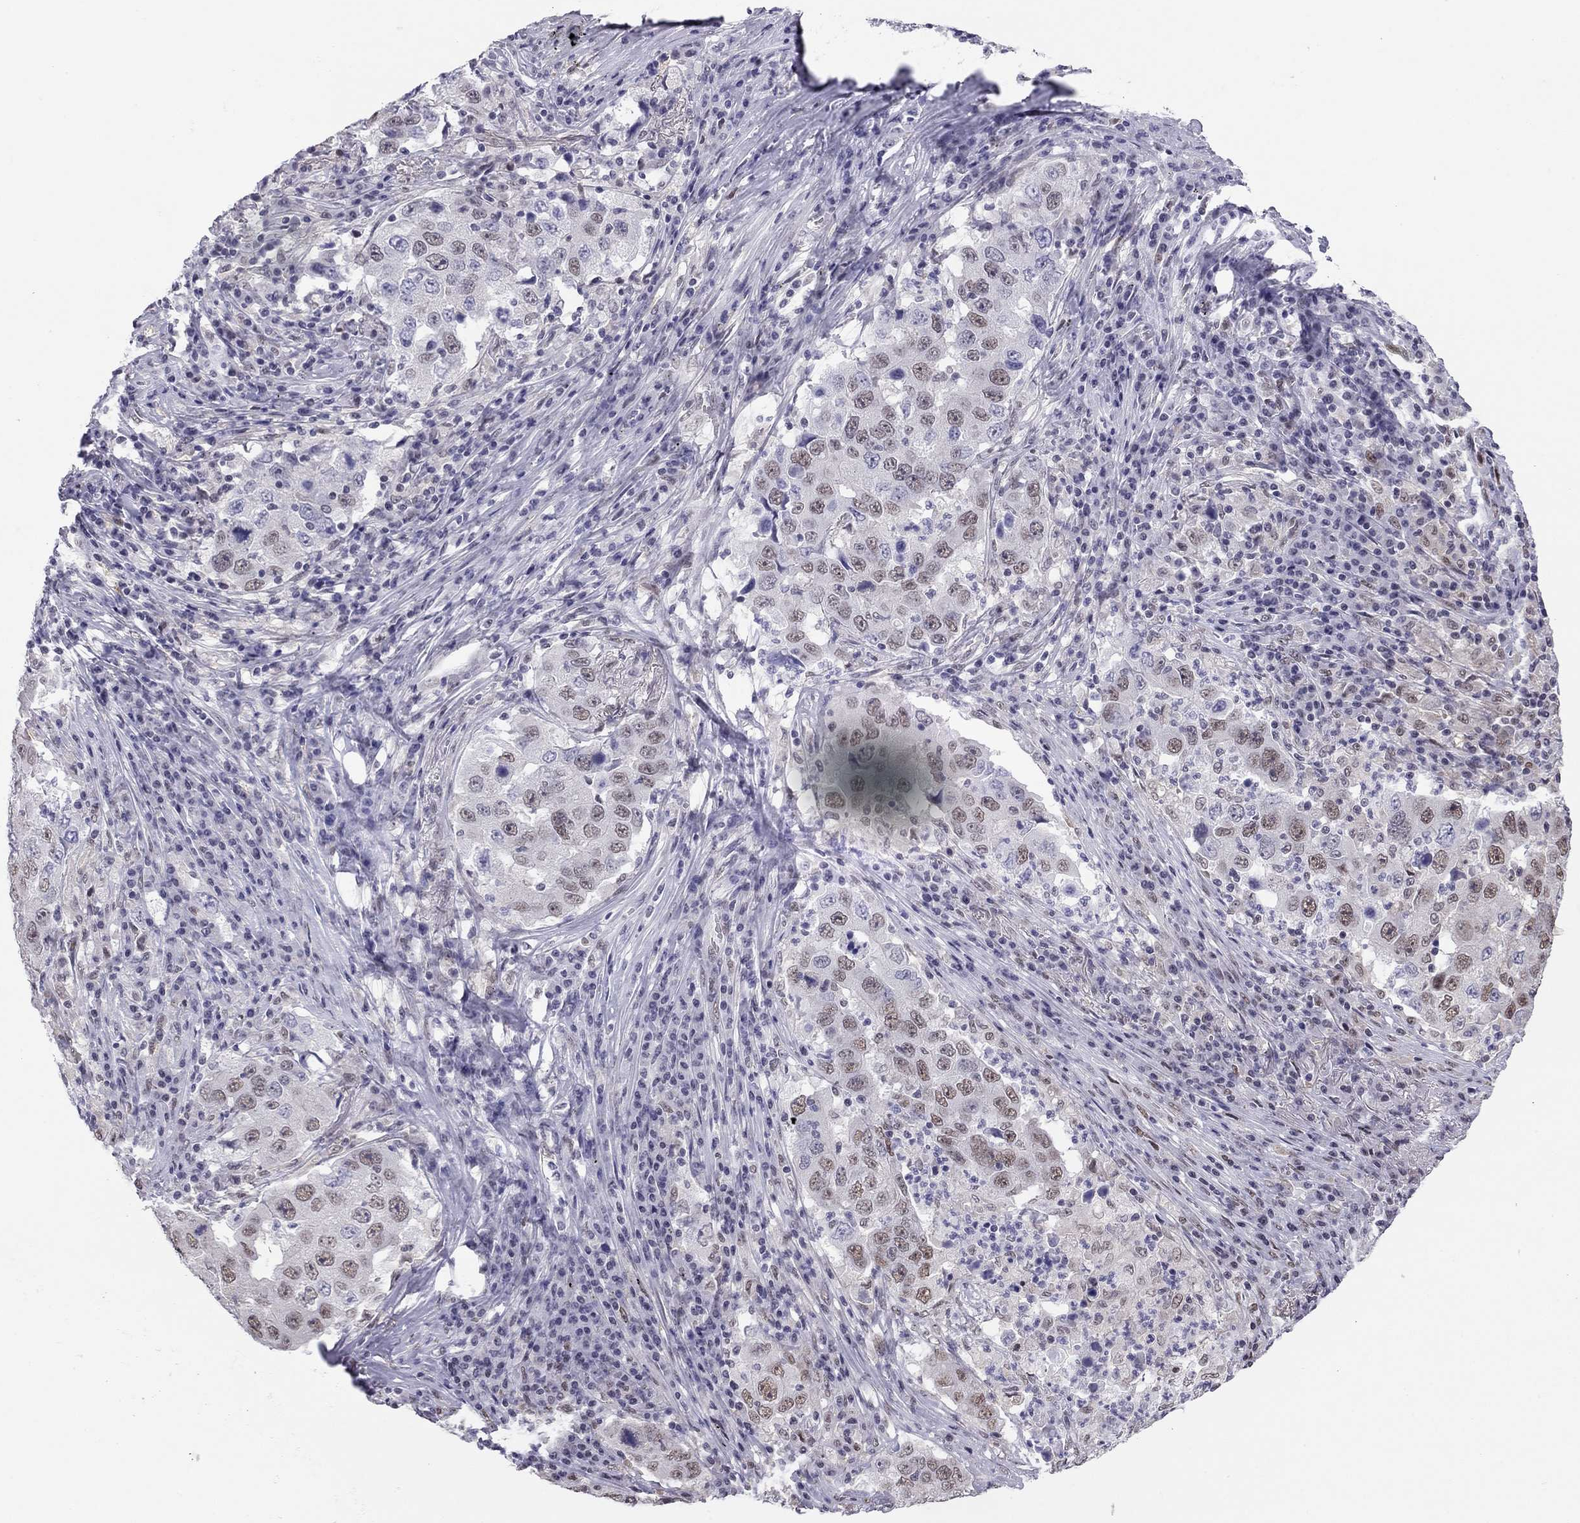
{"staining": {"intensity": "moderate", "quantity": "25%-75%", "location": "nuclear"}, "tissue": "lung cancer", "cell_type": "Tumor cells", "image_type": "cancer", "snomed": [{"axis": "morphology", "description": "Adenocarcinoma, NOS"}, {"axis": "topography", "description": "Lung"}], "caption": "A high-resolution histopathology image shows immunohistochemistry staining of lung cancer, which displays moderate nuclear expression in about 25%-75% of tumor cells.", "gene": "DOT1L", "patient": {"sex": "male", "age": 73}}